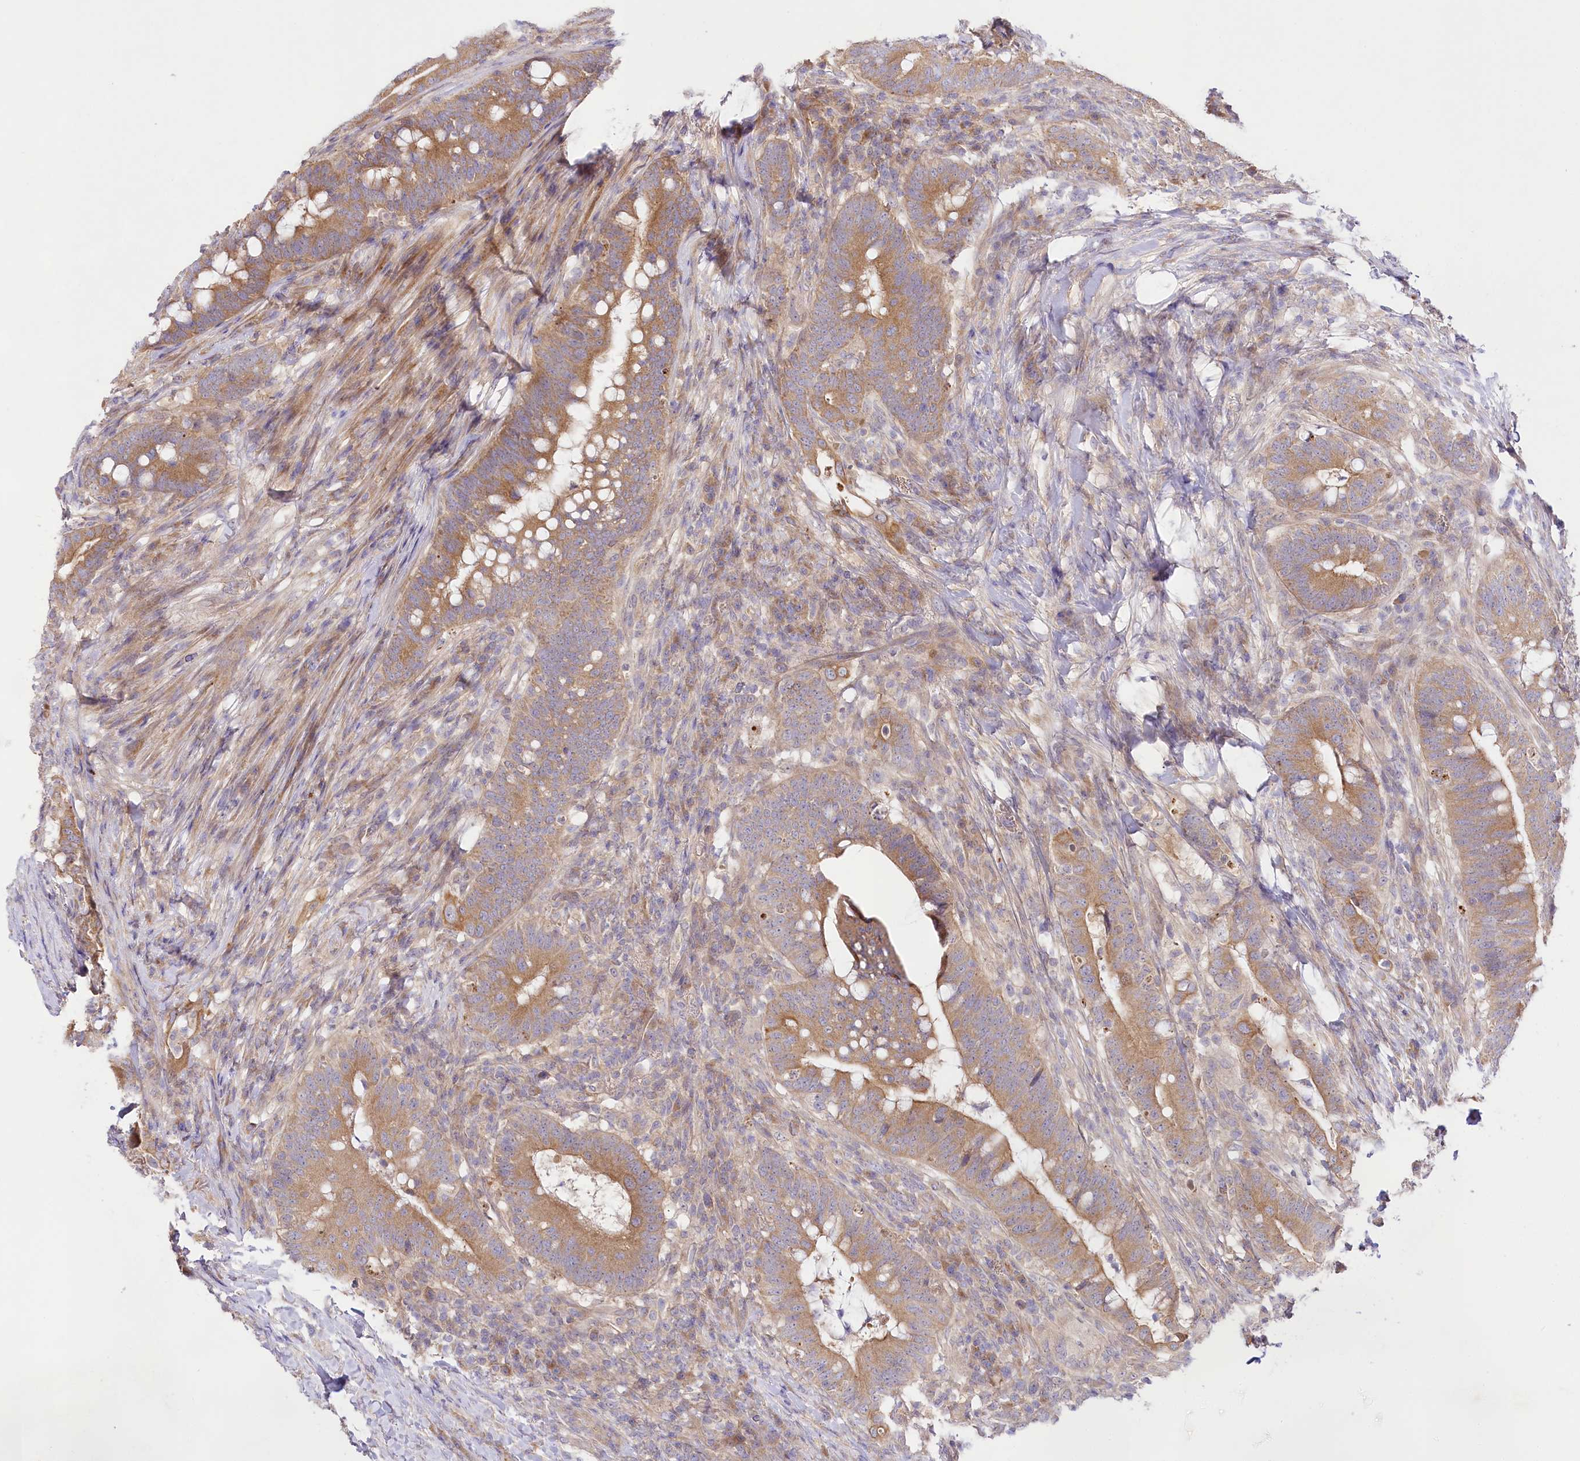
{"staining": {"intensity": "moderate", "quantity": ">75%", "location": "cytoplasmic/membranous"}, "tissue": "colorectal cancer", "cell_type": "Tumor cells", "image_type": "cancer", "snomed": [{"axis": "morphology", "description": "Adenocarcinoma, NOS"}, {"axis": "topography", "description": "Colon"}], "caption": "Brown immunohistochemical staining in colorectal cancer (adenocarcinoma) demonstrates moderate cytoplasmic/membranous expression in about >75% of tumor cells.", "gene": "PYROXD1", "patient": {"sex": "female", "age": 66}}